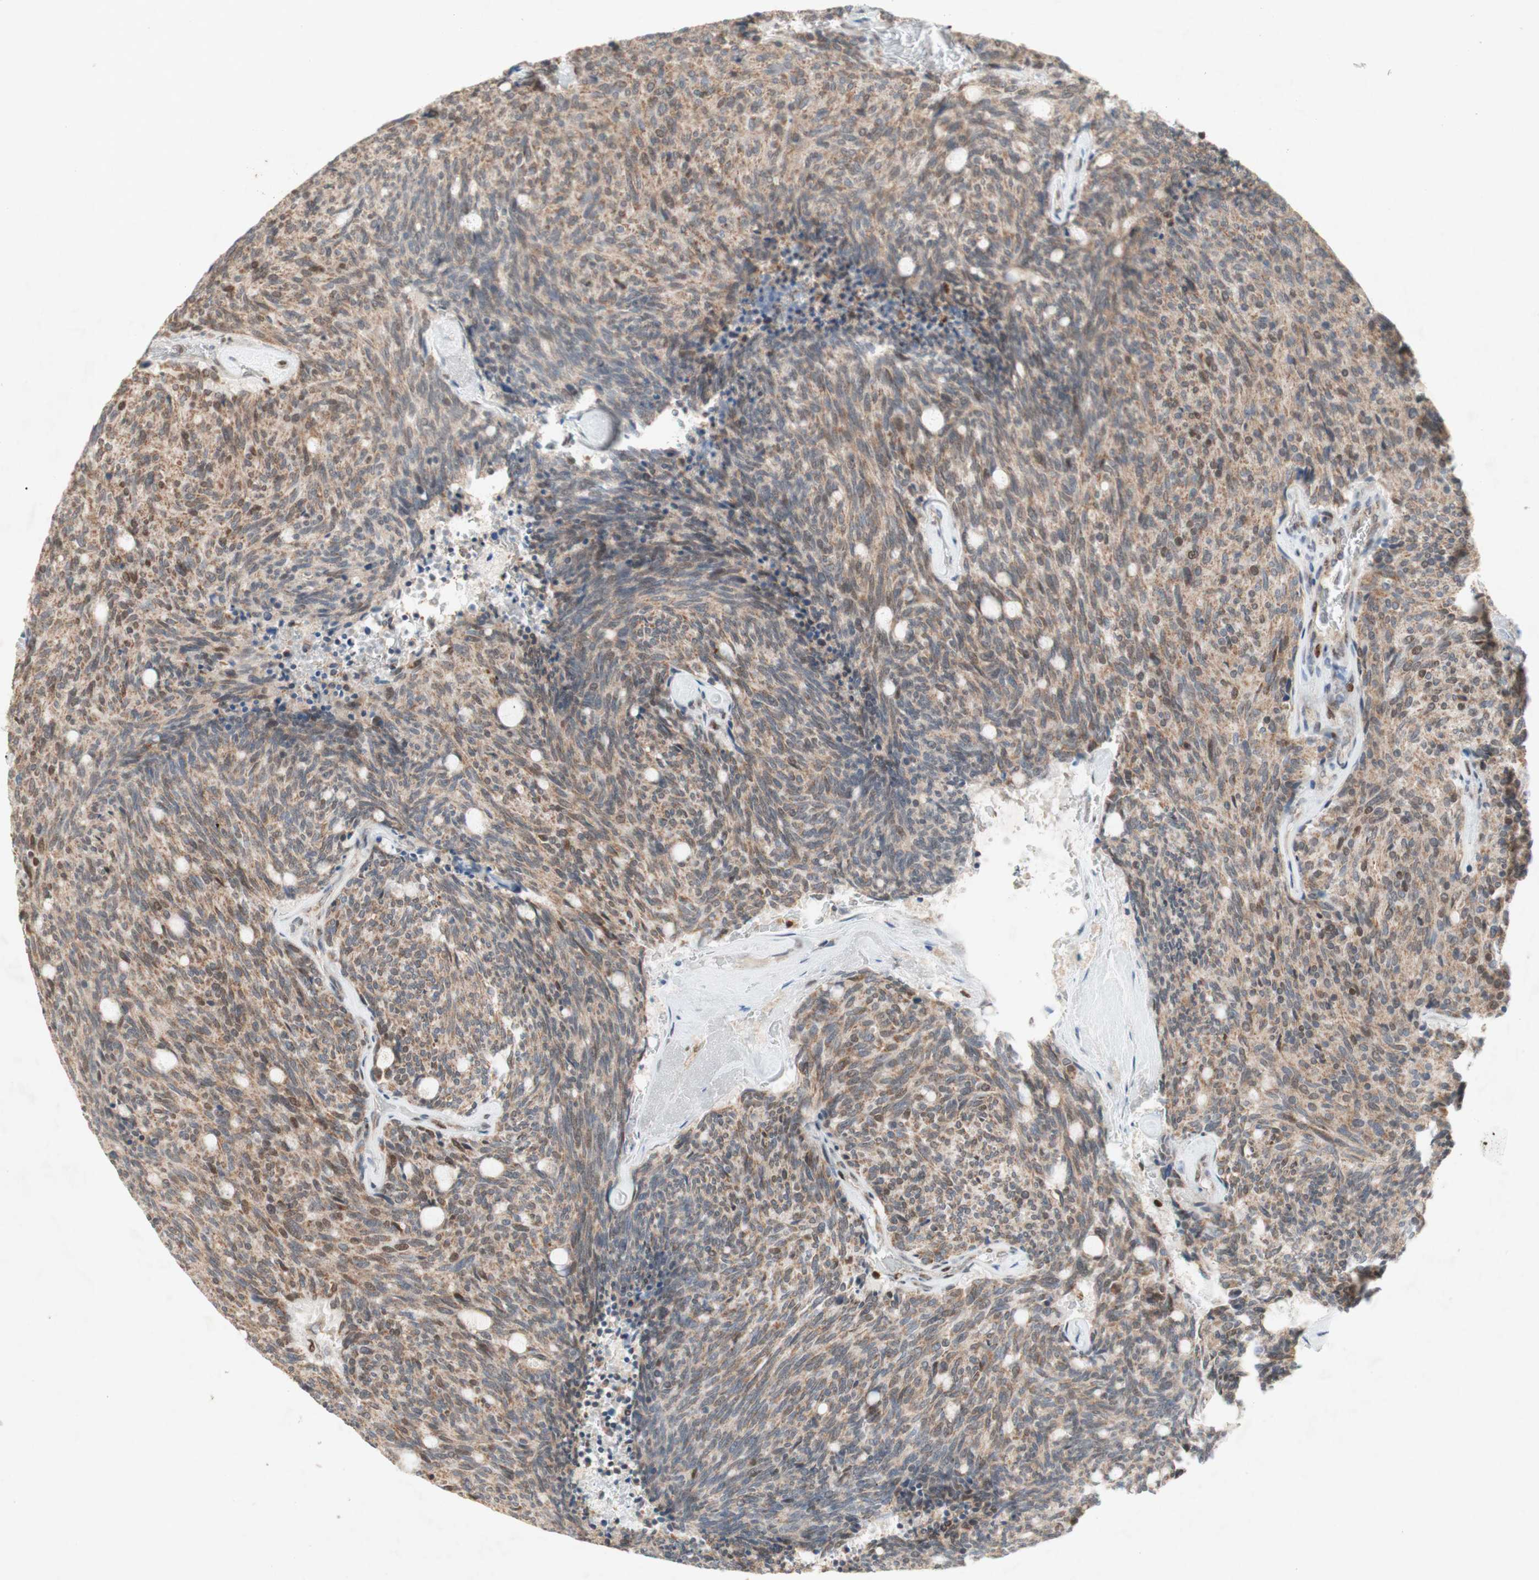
{"staining": {"intensity": "weak", "quantity": ">75%", "location": "cytoplasmic/membranous"}, "tissue": "carcinoid", "cell_type": "Tumor cells", "image_type": "cancer", "snomed": [{"axis": "morphology", "description": "Carcinoid, malignant, NOS"}, {"axis": "topography", "description": "Pancreas"}], "caption": "Carcinoid stained with DAB immunohistochemistry (IHC) reveals low levels of weak cytoplasmic/membranous staining in approximately >75% of tumor cells.", "gene": "DNMT3A", "patient": {"sex": "female", "age": 54}}